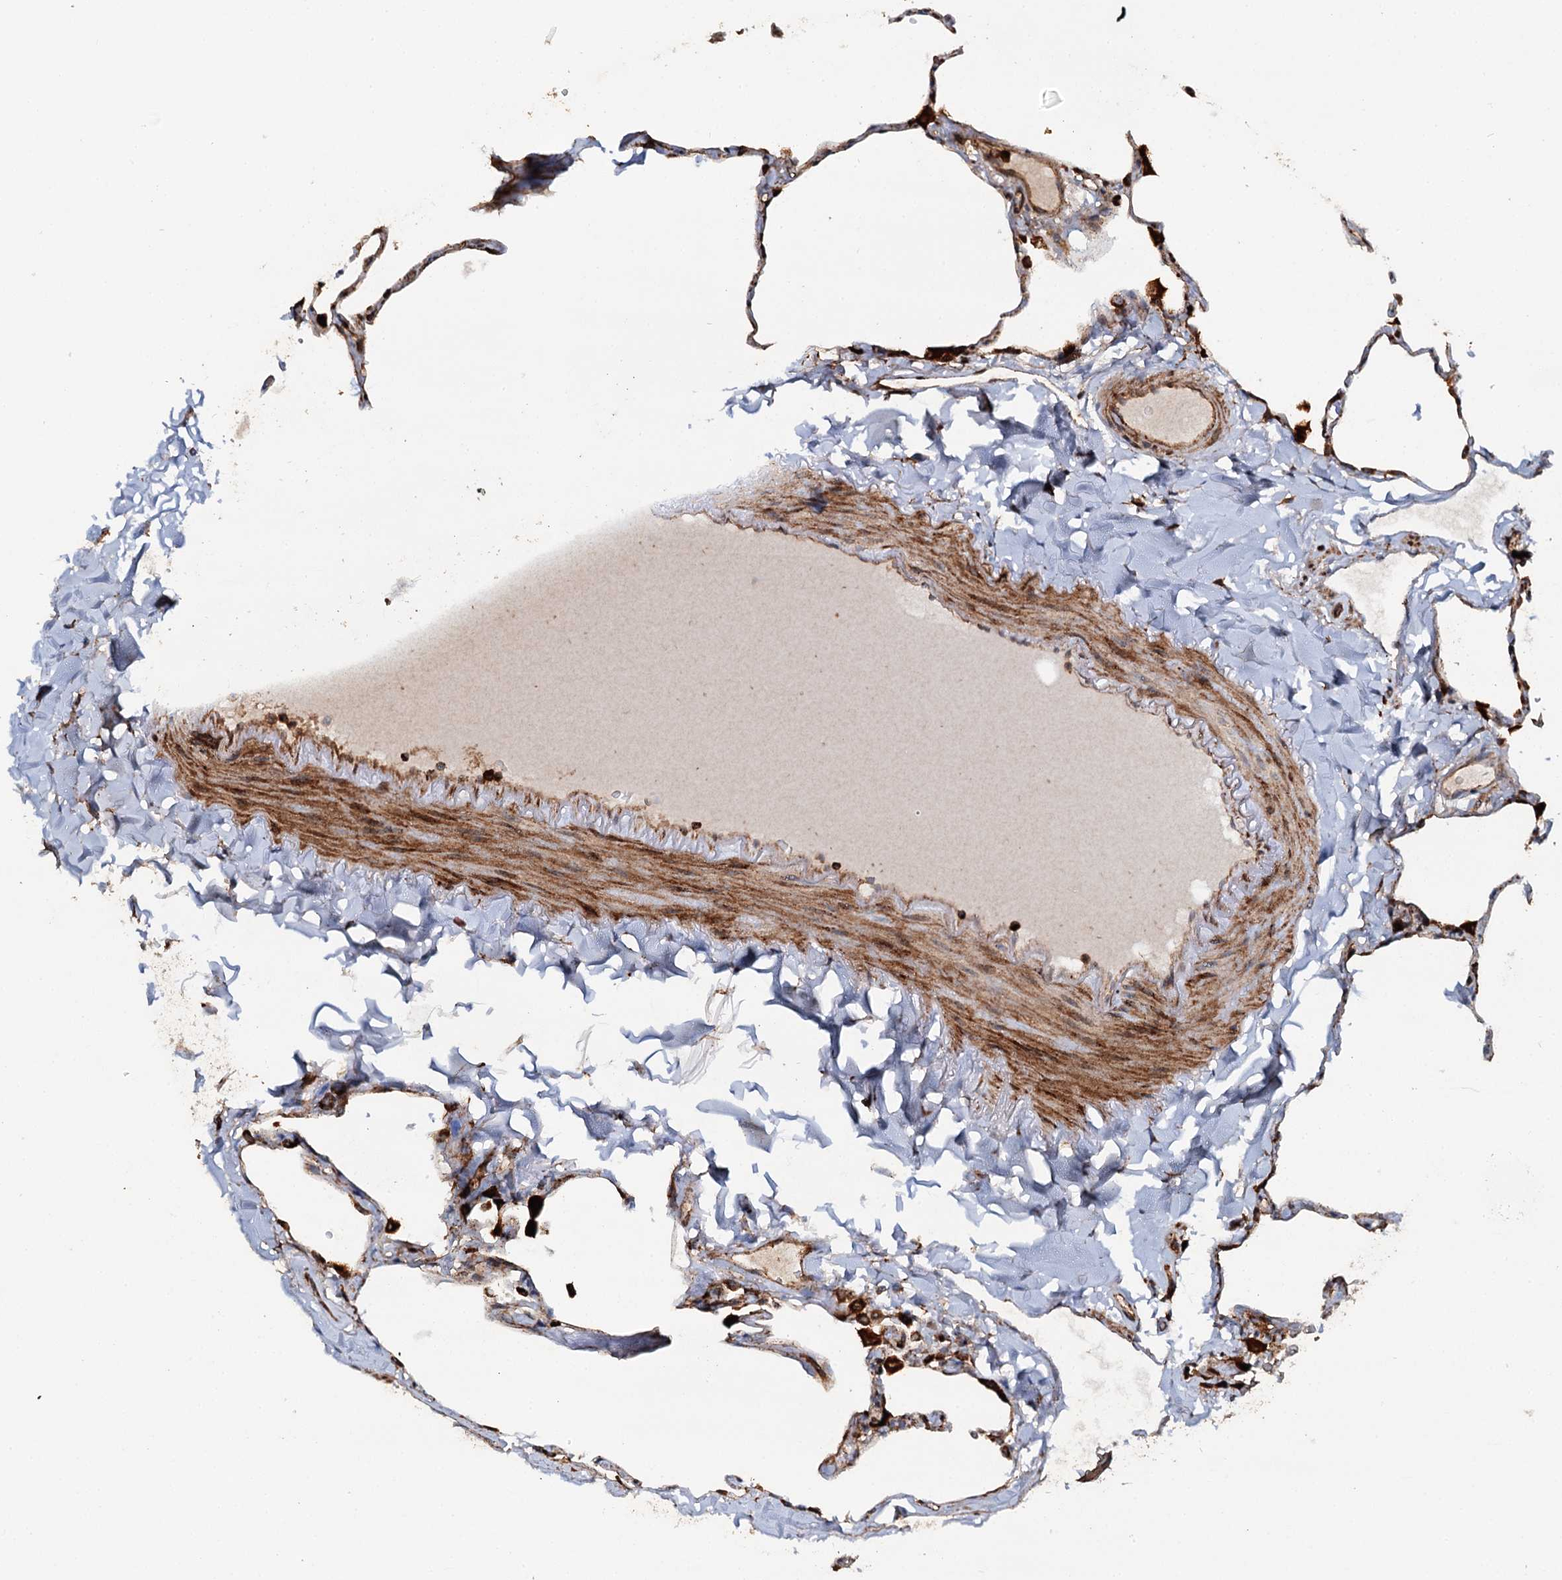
{"staining": {"intensity": "strong", "quantity": "<25%", "location": "cytoplasmic/membranous"}, "tissue": "lung", "cell_type": "Alveolar cells", "image_type": "normal", "snomed": [{"axis": "morphology", "description": "Normal tissue, NOS"}, {"axis": "topography", "description": "Lung"}], "caption": "High-magnification brightfield microscopy of benign lung stained with DAB (brown) and counterstained with hematoxylin (blue). alveolar cells exhibit strong cytoplasmic/membranous positivity is seen in about<25% of cells. Nuclei are stained in blue.", "gene": "WDR73", "patient": {"sex": "male", "age": 65}}